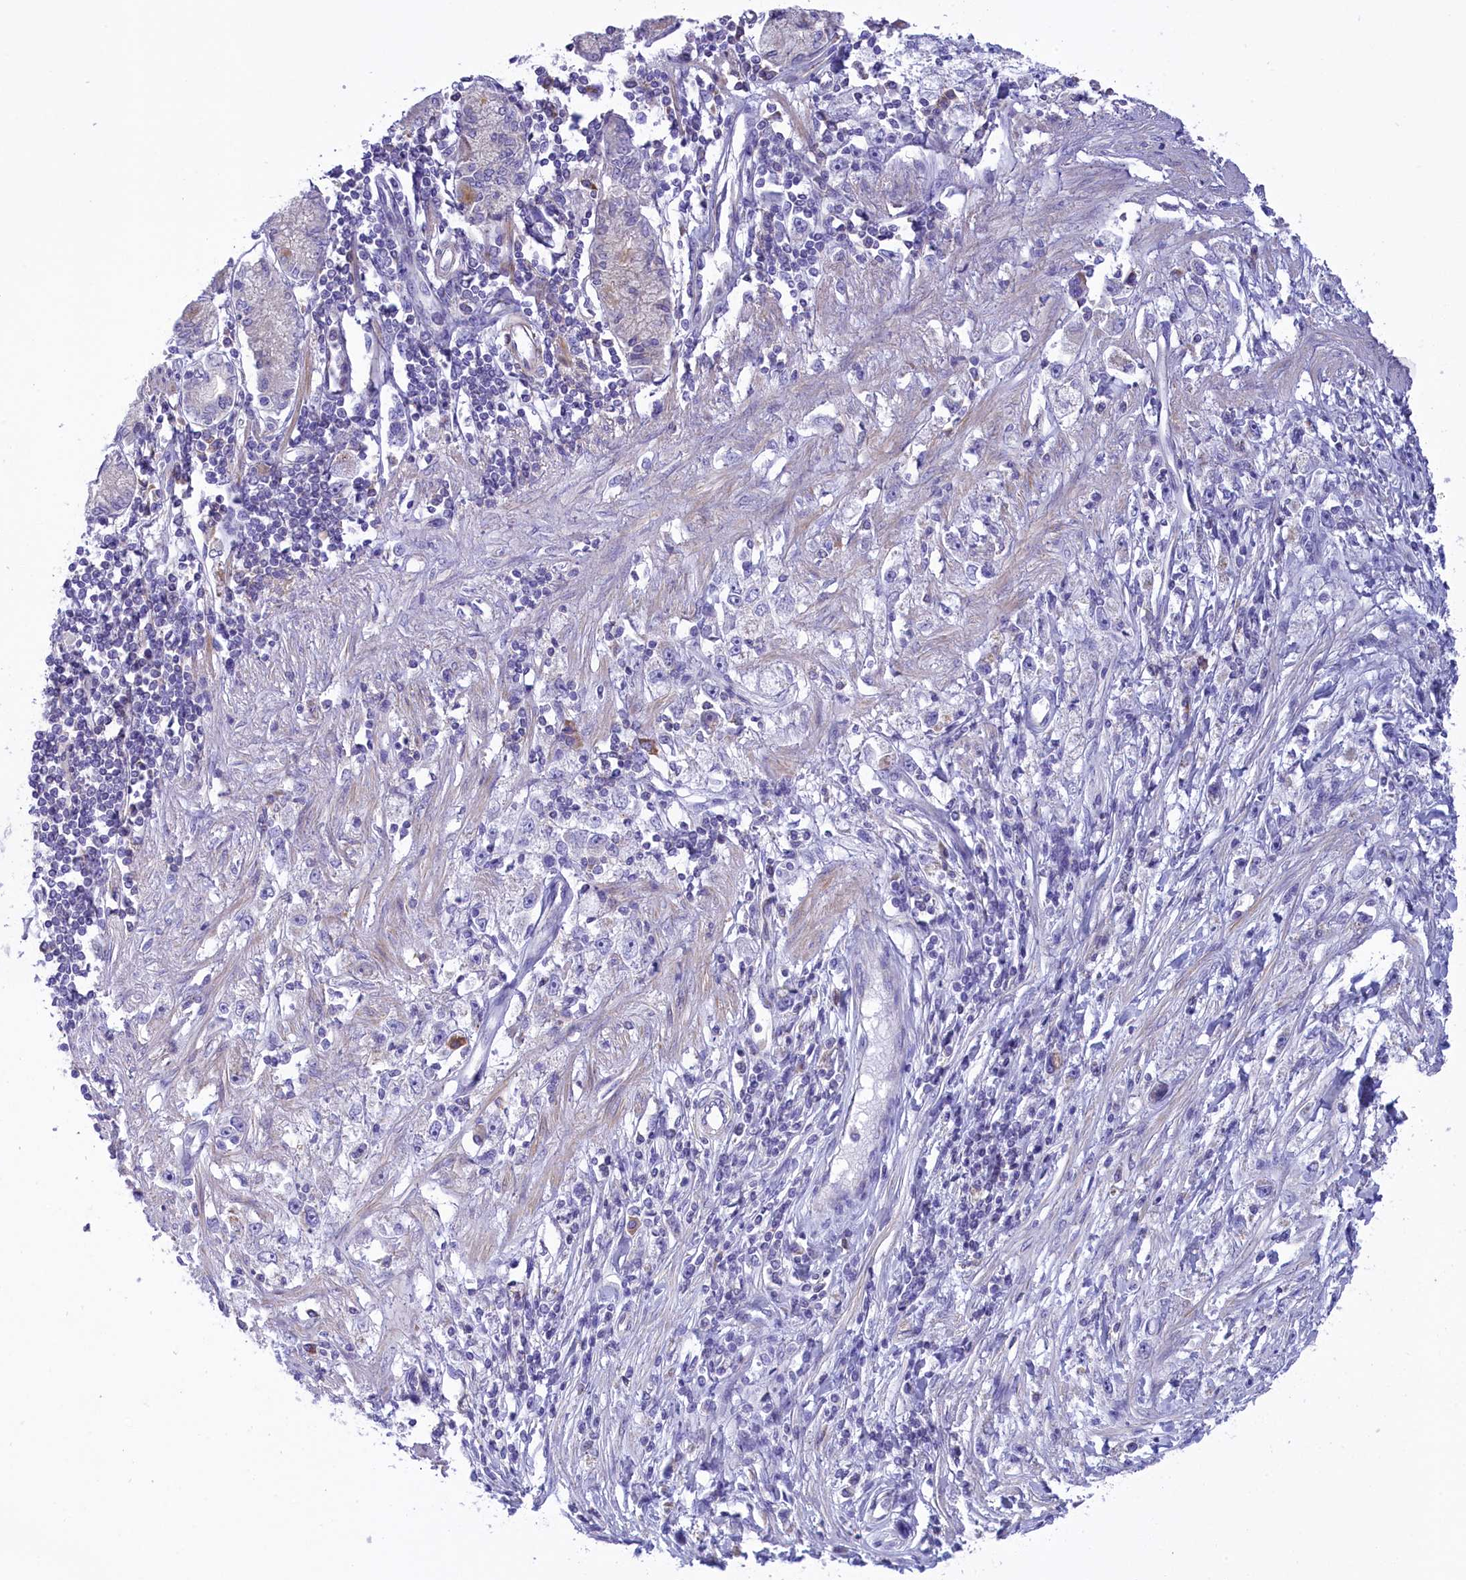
{"staining": {"intensity": "negative", "quantity": "none", "location": "none"}, "tissue": "stomach cancer", "cell_type": "Tumor cells", "image_type": "cancer", "snomed": [{"axis": "morphology", "description": "Adenocarcinoma, NOS"}, {"axis": "topography", "description": "Stomach"}], "caption": "This is an IHC photomicrograph of human adenocarcinoma (stomach). There is no staining in tumor cells.", "gene": "CORO7-PAM16", "patient": {"sex": "female", "age": 59}}